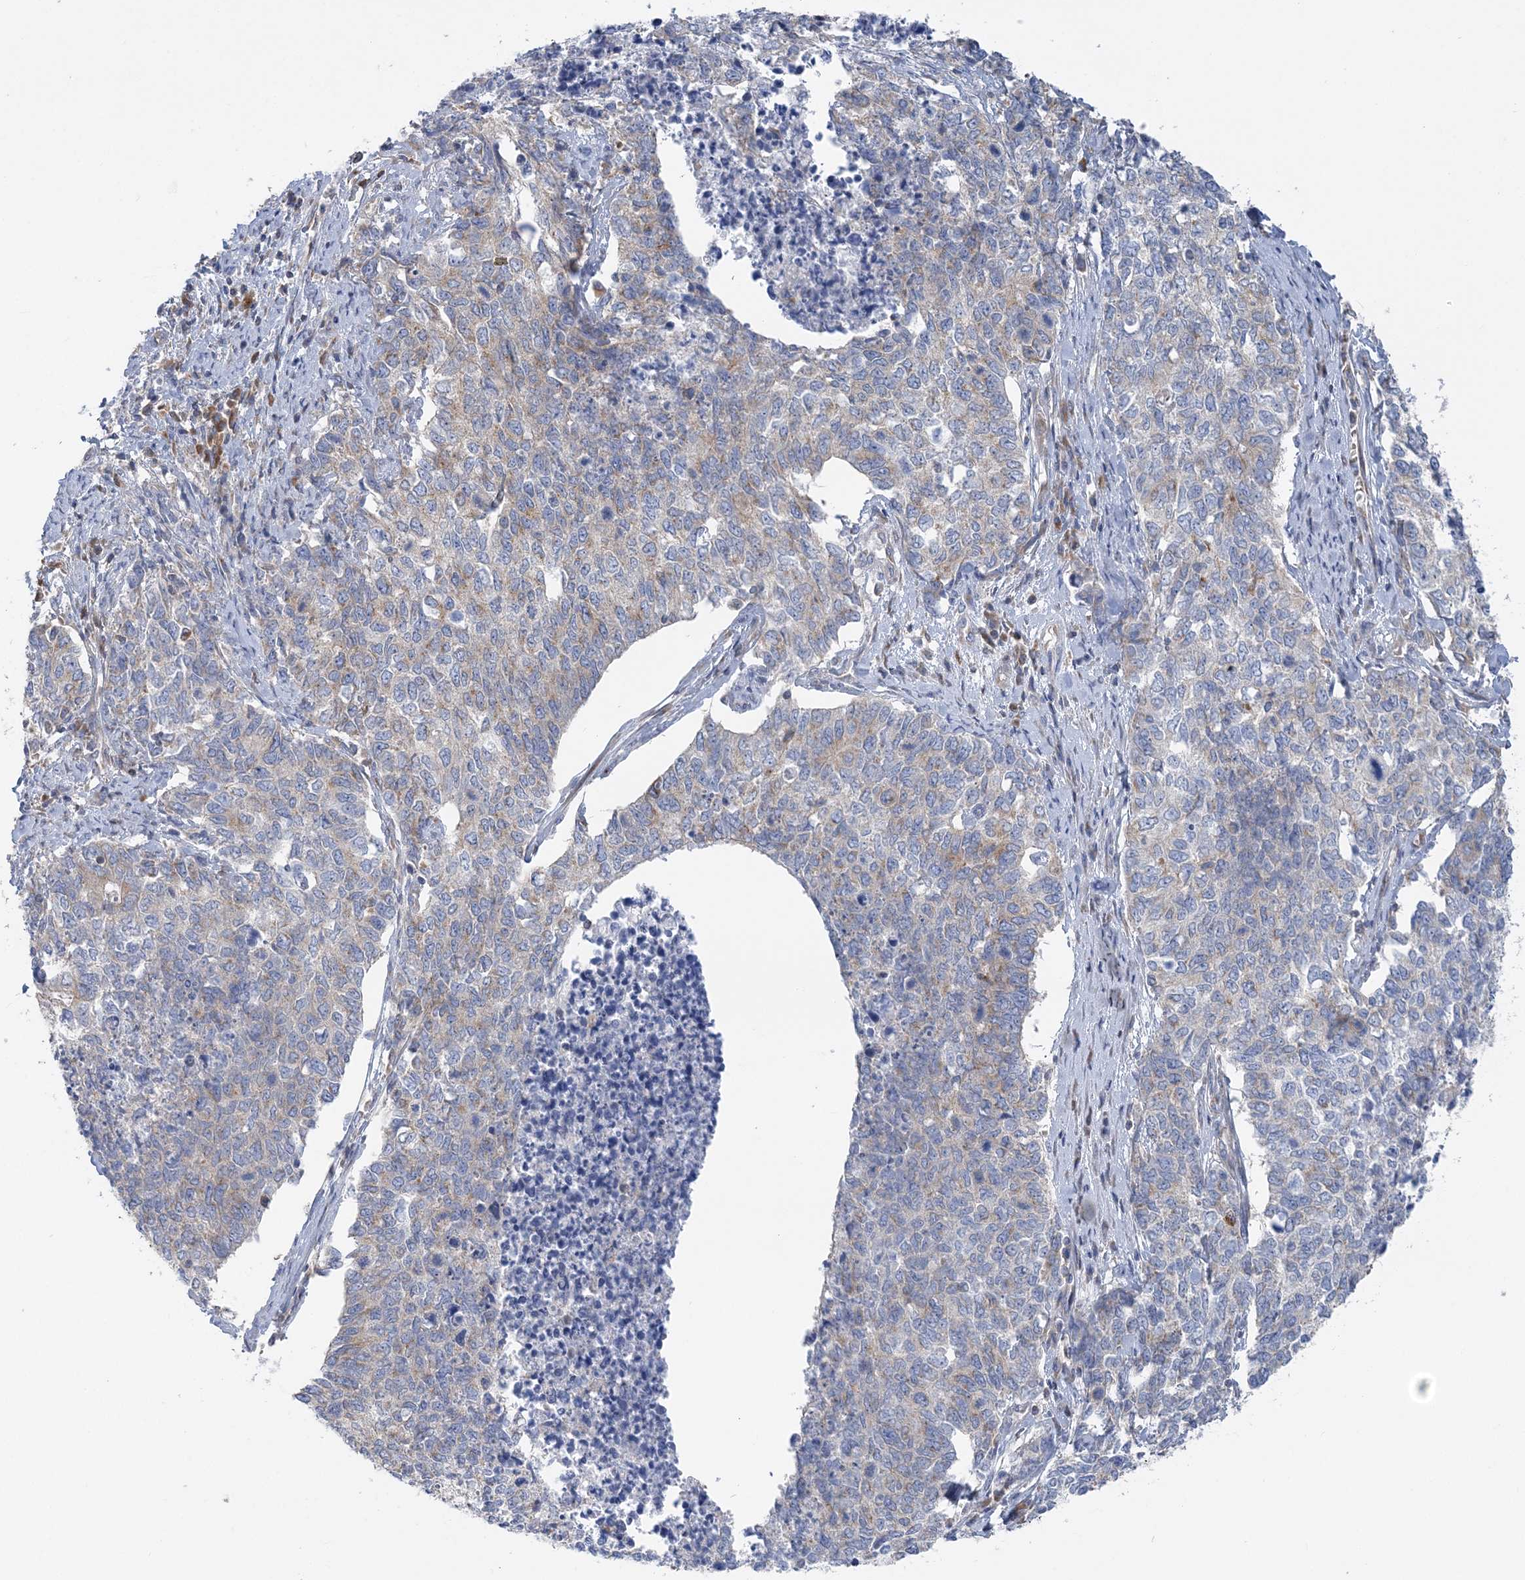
{"staining": {"intensity": "weak", "quantity": "<25%", "location": "cytoplasmic/membranous"}, "tissue": "cervical cancer", "cell_type": "Tumor cells", "image_type": "cancer", "snomed": [{"axis": "morphology", "description": "Squamous cell carcinoma, NOS"}, {"axis": "topography", "description": "Cervix"}], "caption": "Tumor cells show no significant protein positivity in cervical squamous cell carcinoma.", "gene": "FAM114A2", "patient": {"sex": "female", "age": 63}}